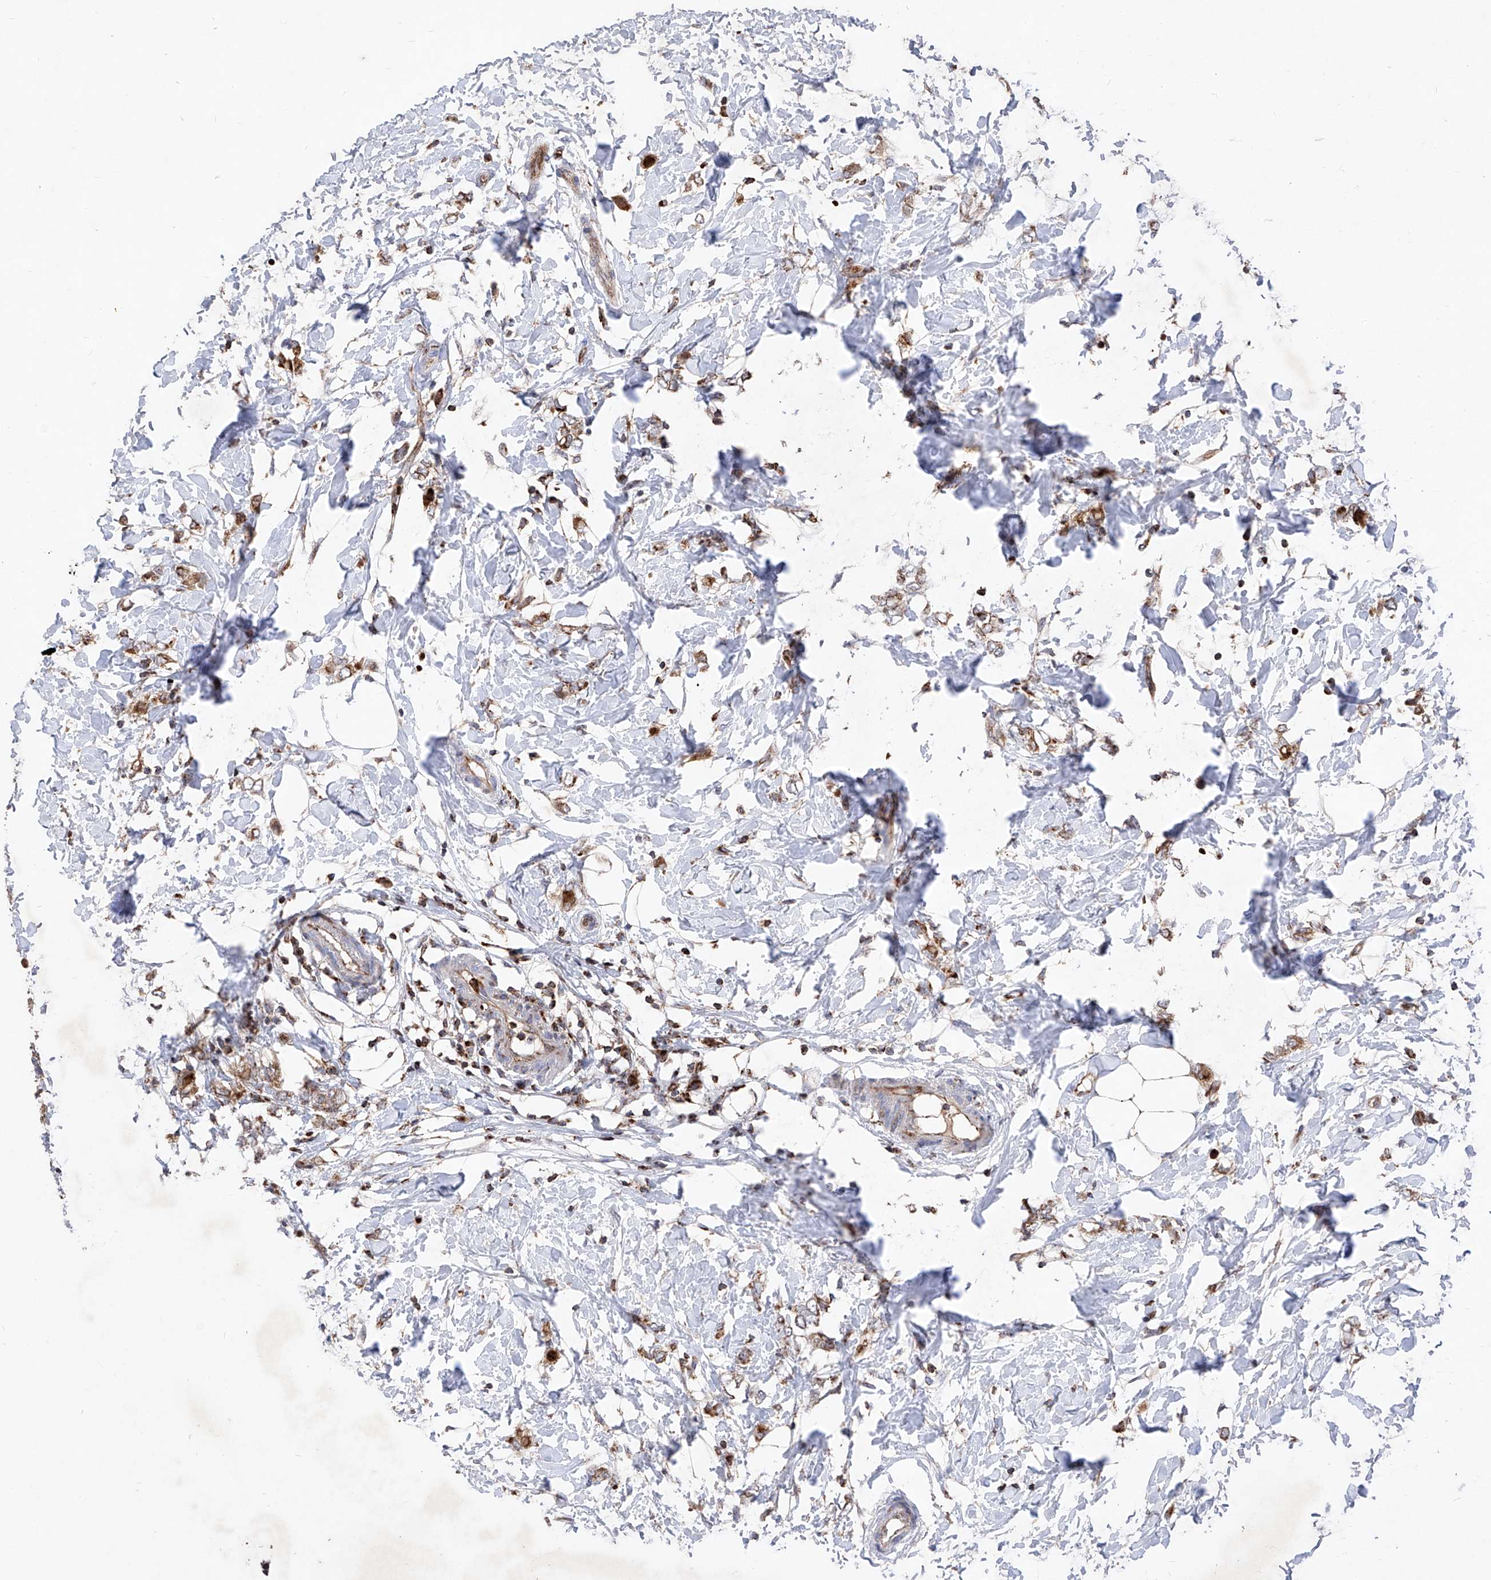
{"staining": {"intensity": "moderate", "quantity": ">75%", "location": "cytoplasmic/membranous"}, "tissue": "breast cancer", "cell_type": "Tumor cells", "image_type": "cancer", "snomed": [{"axis": "morphology", "description": "Normal tissue, NOS"}, {"axis": "morphology", "description": "Lobular carcinoma"}, {"axis": "topography", "description": "Breast"}], "caption": "IHC (DAB (3,3'-diaminobenzidine)) staining of human breast lobular carcinoma demonstrates moderate cytoplasmic/membranous protein staining in about >75% of tumor cells.", "gene": "SEMA6A", "patient": {"sex": "female", "age": 47}}